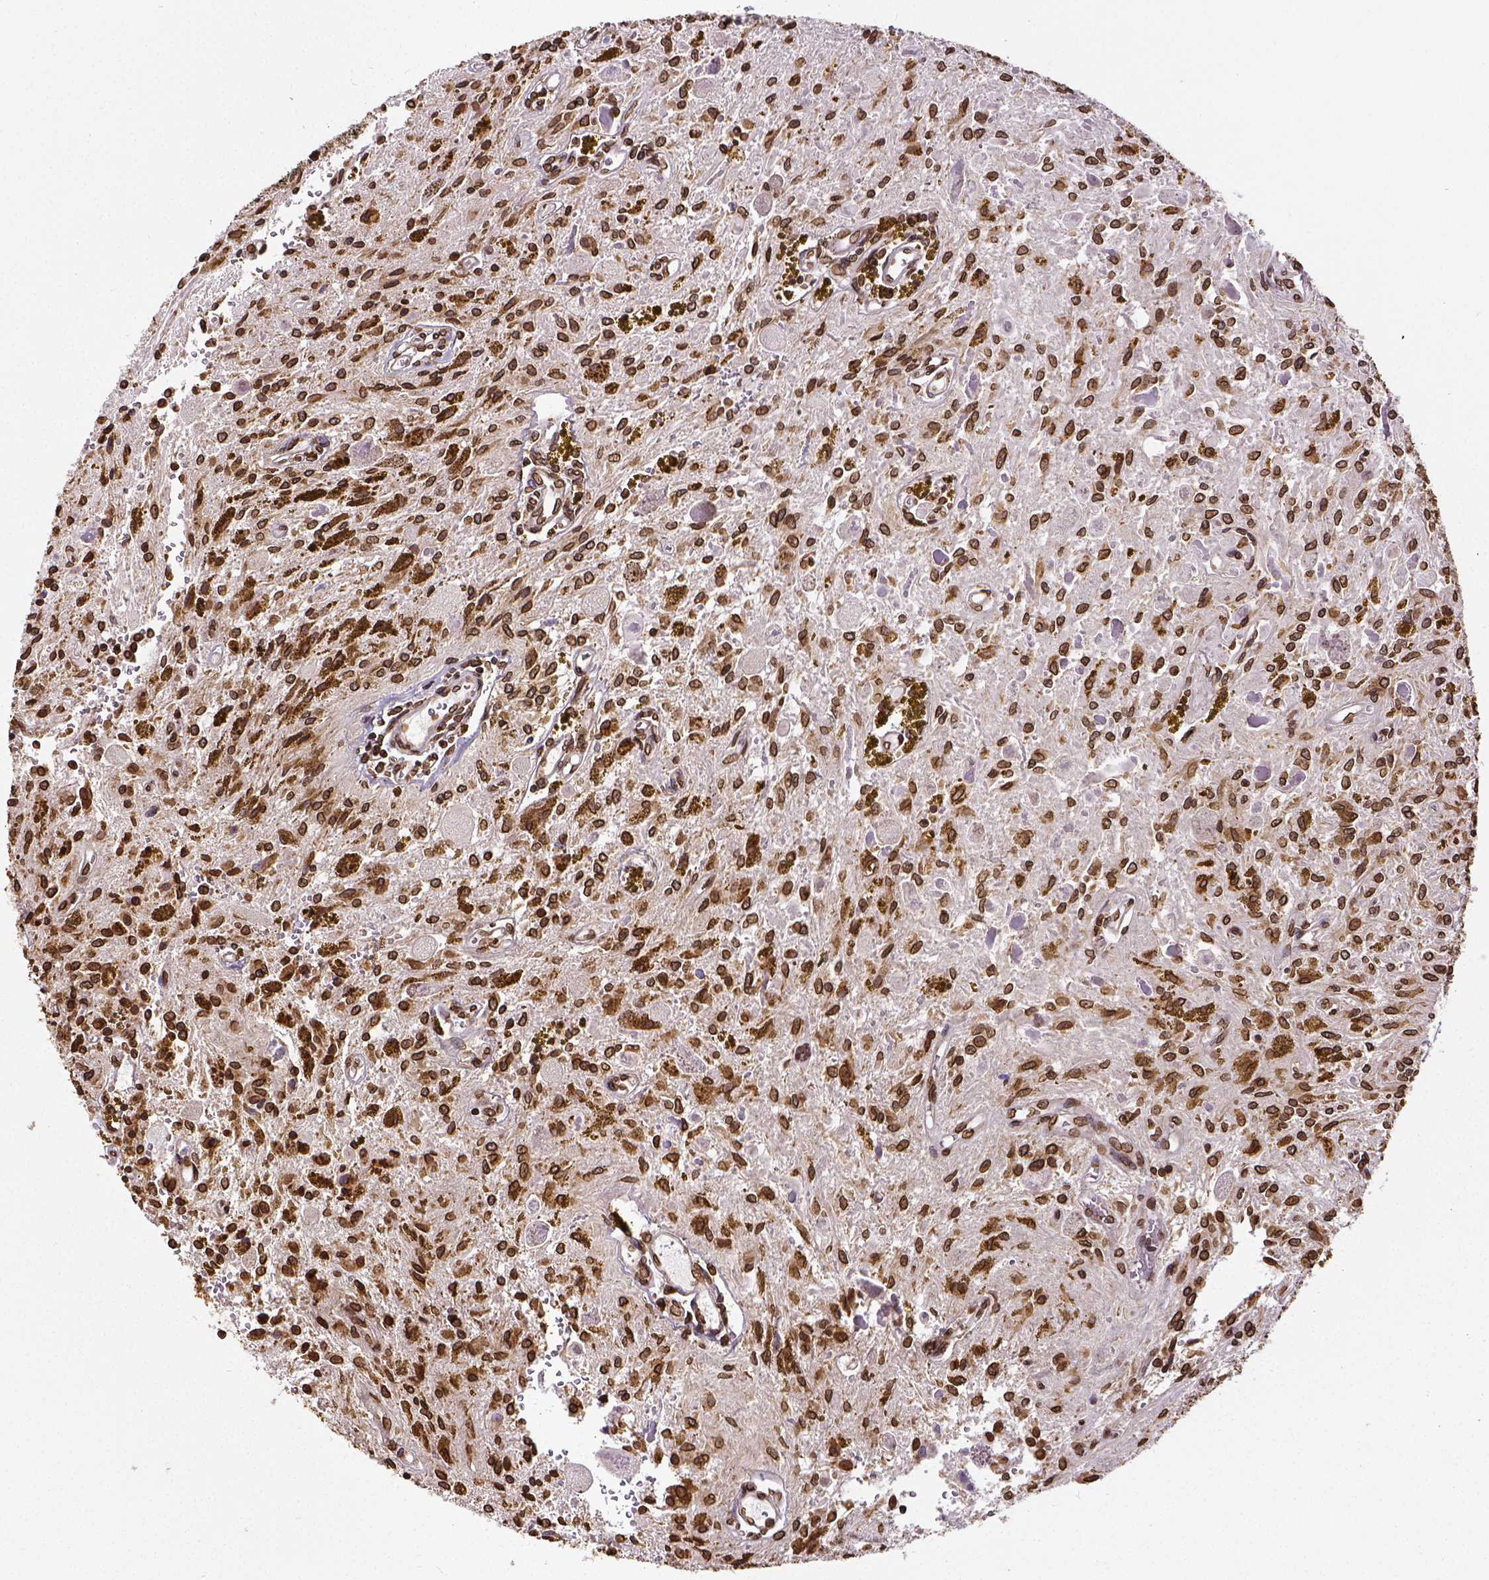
{"staining": {"intensity": "strong", "quantity": ">75%", "location": "cytoplasmic/membranous,nuclear"}, "tissue": "glioma", "cell_type": "Tumor cells", "image_type": "cancer", "snomed": [{"axis": "morphology", "description": "Glioma, malignant, Low grade"}, {"axis": "topography", "description": "Cerebellum"}], "caption": "This photomicrograph exhibits malignant low-grade glioma stained with immunohistochemistry (IHC) to label a protein in brown. The cytoplasmic/membranous and nuclear of tumor cells show strong positivity for the protein. Nuclei are counter-stained blue.", "gene": "MTDH", "patient": {"sex": "female", "age": 14}}